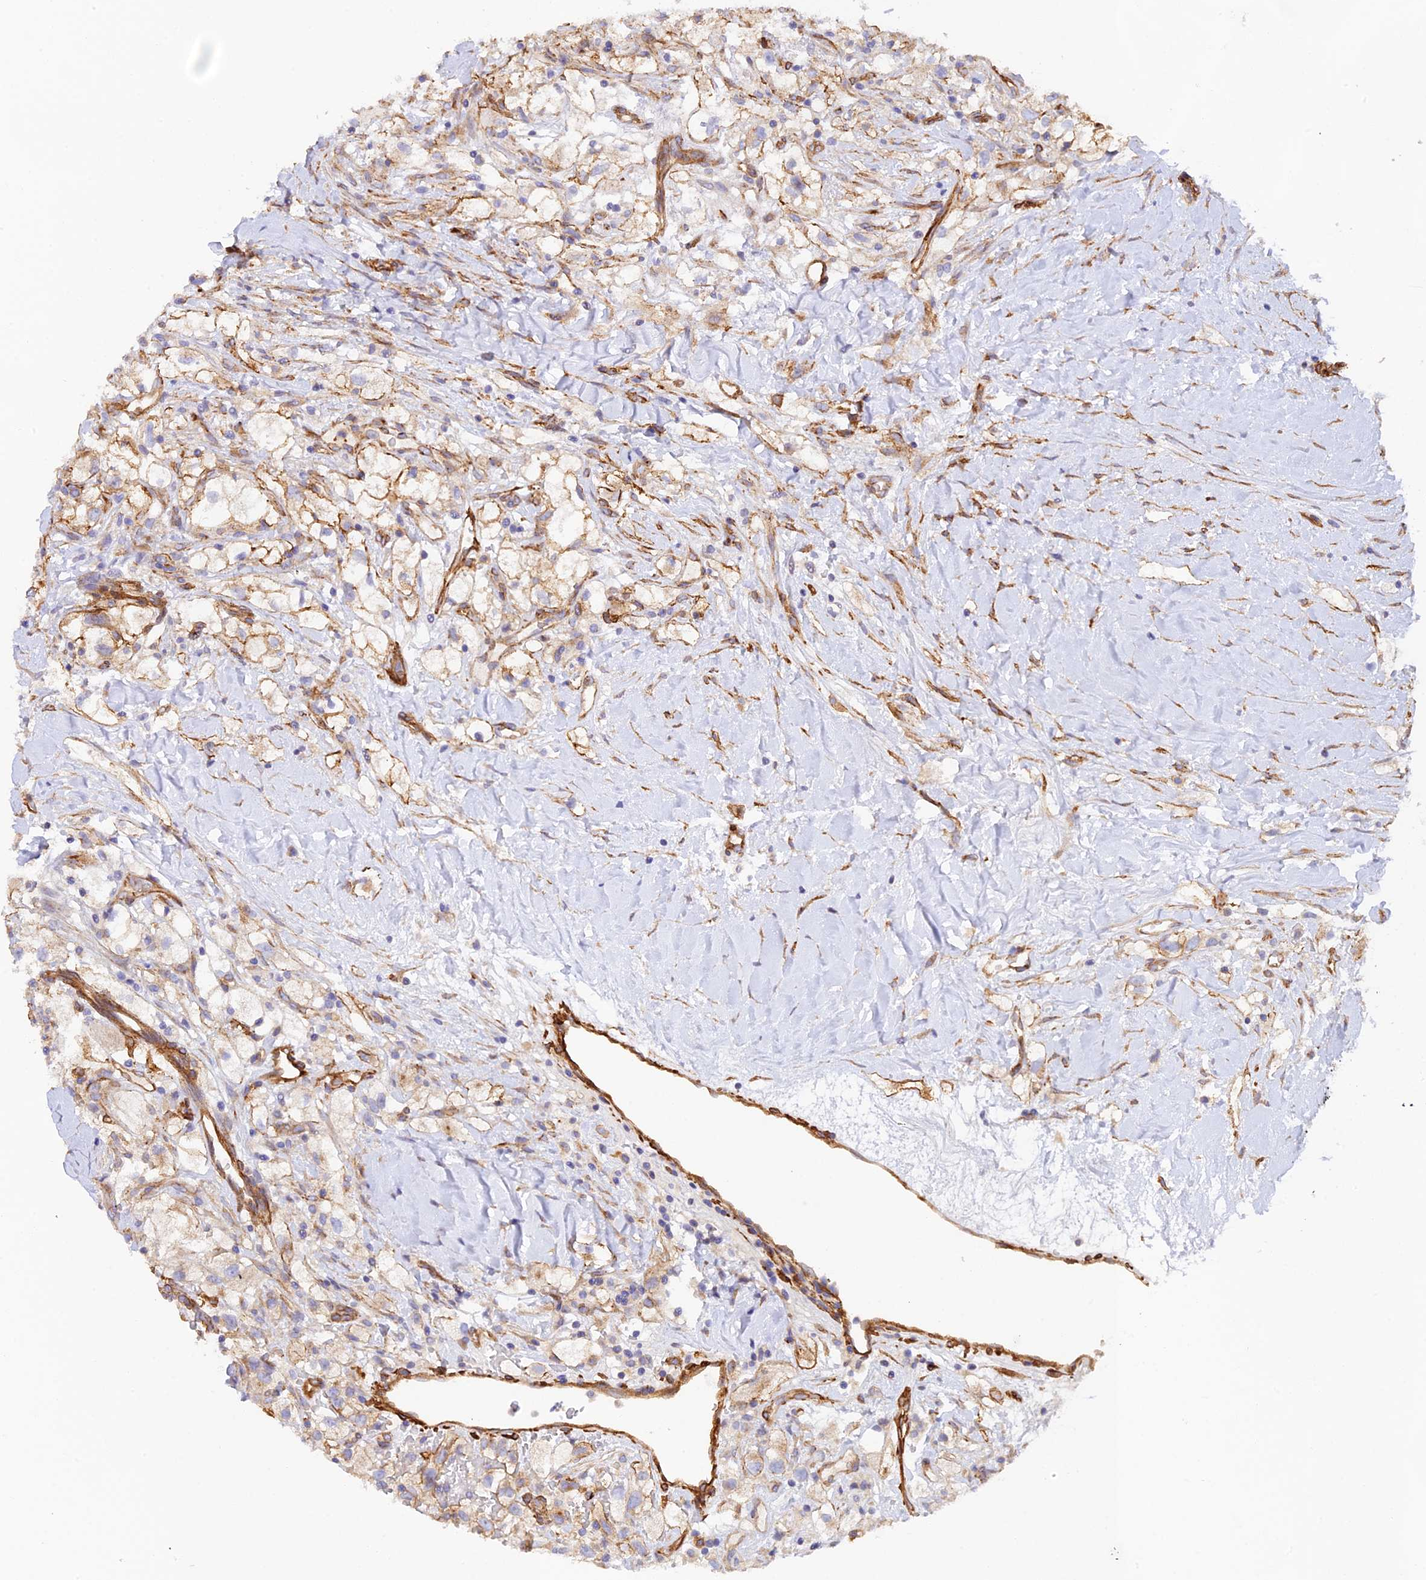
{"staining": {"intensity": "weak", "quantity": ">75%", "location": "cytoplasmic/membranous"}, "tissue": "renal cancer", "cell_type": "Tumor cells", "image_type": "cancer", "snomed": [{"axis": "morphology", "description": "Adenocarcinoma, NOS"}, {"axis": "topography", "description": "Kidney"}], "caption": "Protein staining reveals weak cytoplasmic/membranous expression in about >75% of tumor cells in renal cancer (adenocarcinoma).", "gene": "MYO9A", "patient": {"sex": "male", "age": 59}}